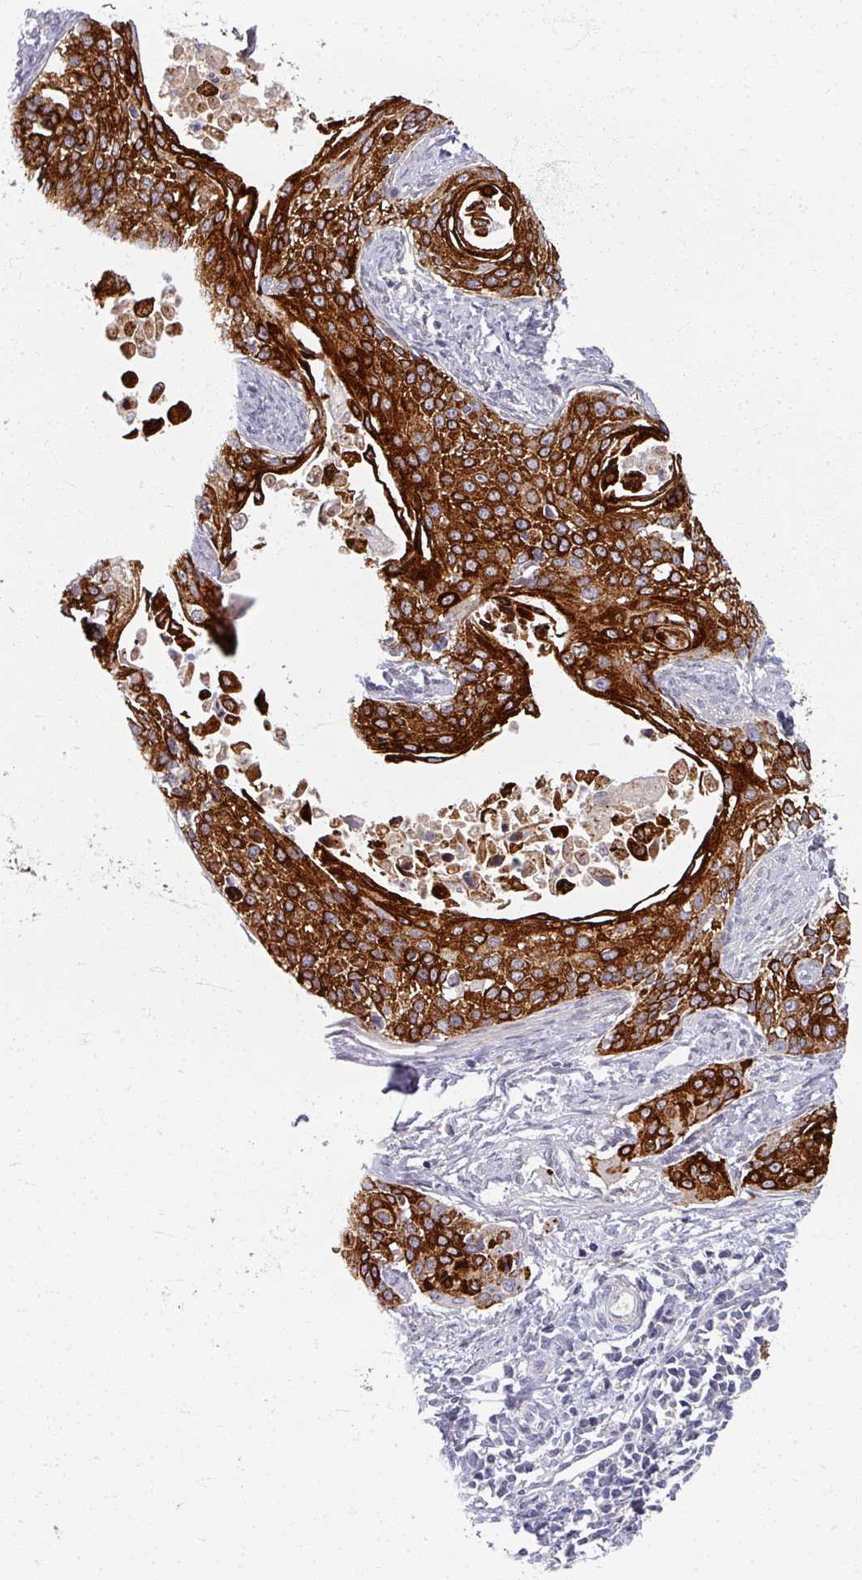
{"staining": {"intensity": "strong", "quantity": ">75%", "location": "cytoplasmic/membranous"}, "tissue": "cervical cancer", "cell_type": "Tumor cells", "image_type": "cancer", "snomed": [{"axis": "morphology", "description": "Squamous cell carcinoma, NOS"}, {"axis": "topography", "description": "Cervix"}], "caption": "About >75% of tumor cells in cervical squamous cell carcinoma reveal strong cytoplasmic/membranous protein expression as visualized by brown immunohistochemical staining.", "gene": "TTLL7", "patient": {"sex": "female", "age": 44}}